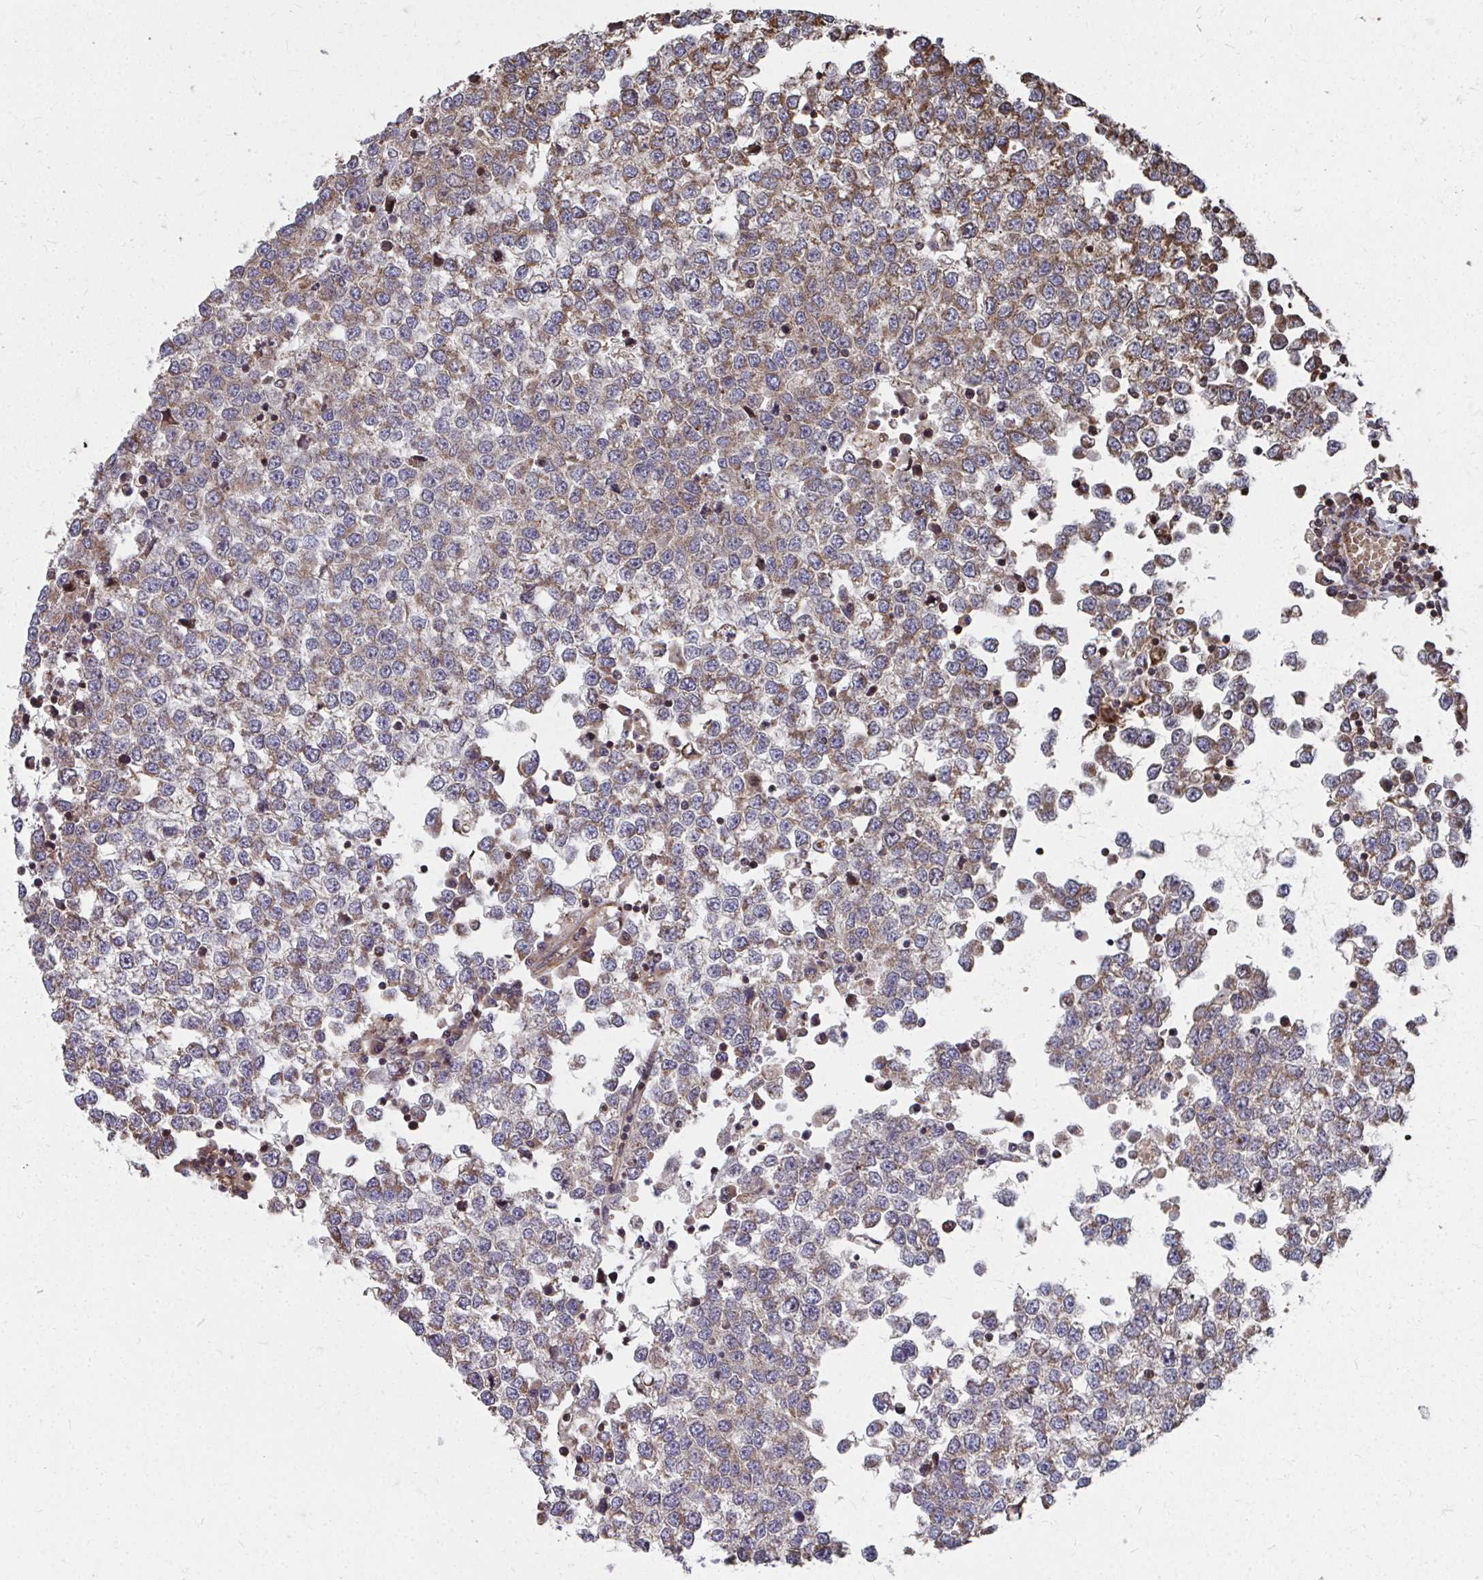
{"staining": {"intensity": "moderate", "quantity": "25%-75%", "location": "cytoplasmic/membranous"}, "tissue": "testis cancer", "cell_type": "Tumor cells", "image_type": "cancer", "snomed": [{"axis": "morphology", "description": "Seminoma, NOS"}, {"axis": "topography", "description": "Testis"}], "caption": "Immunohistochemical staining of seminoma (testis) exhibits medium levels of moderate cytoplasmic/membranous protein expression in about 25%-75% of tumor cells.", "gene": "FAM89A", "patient": {"sex": "male", "age": 65}}